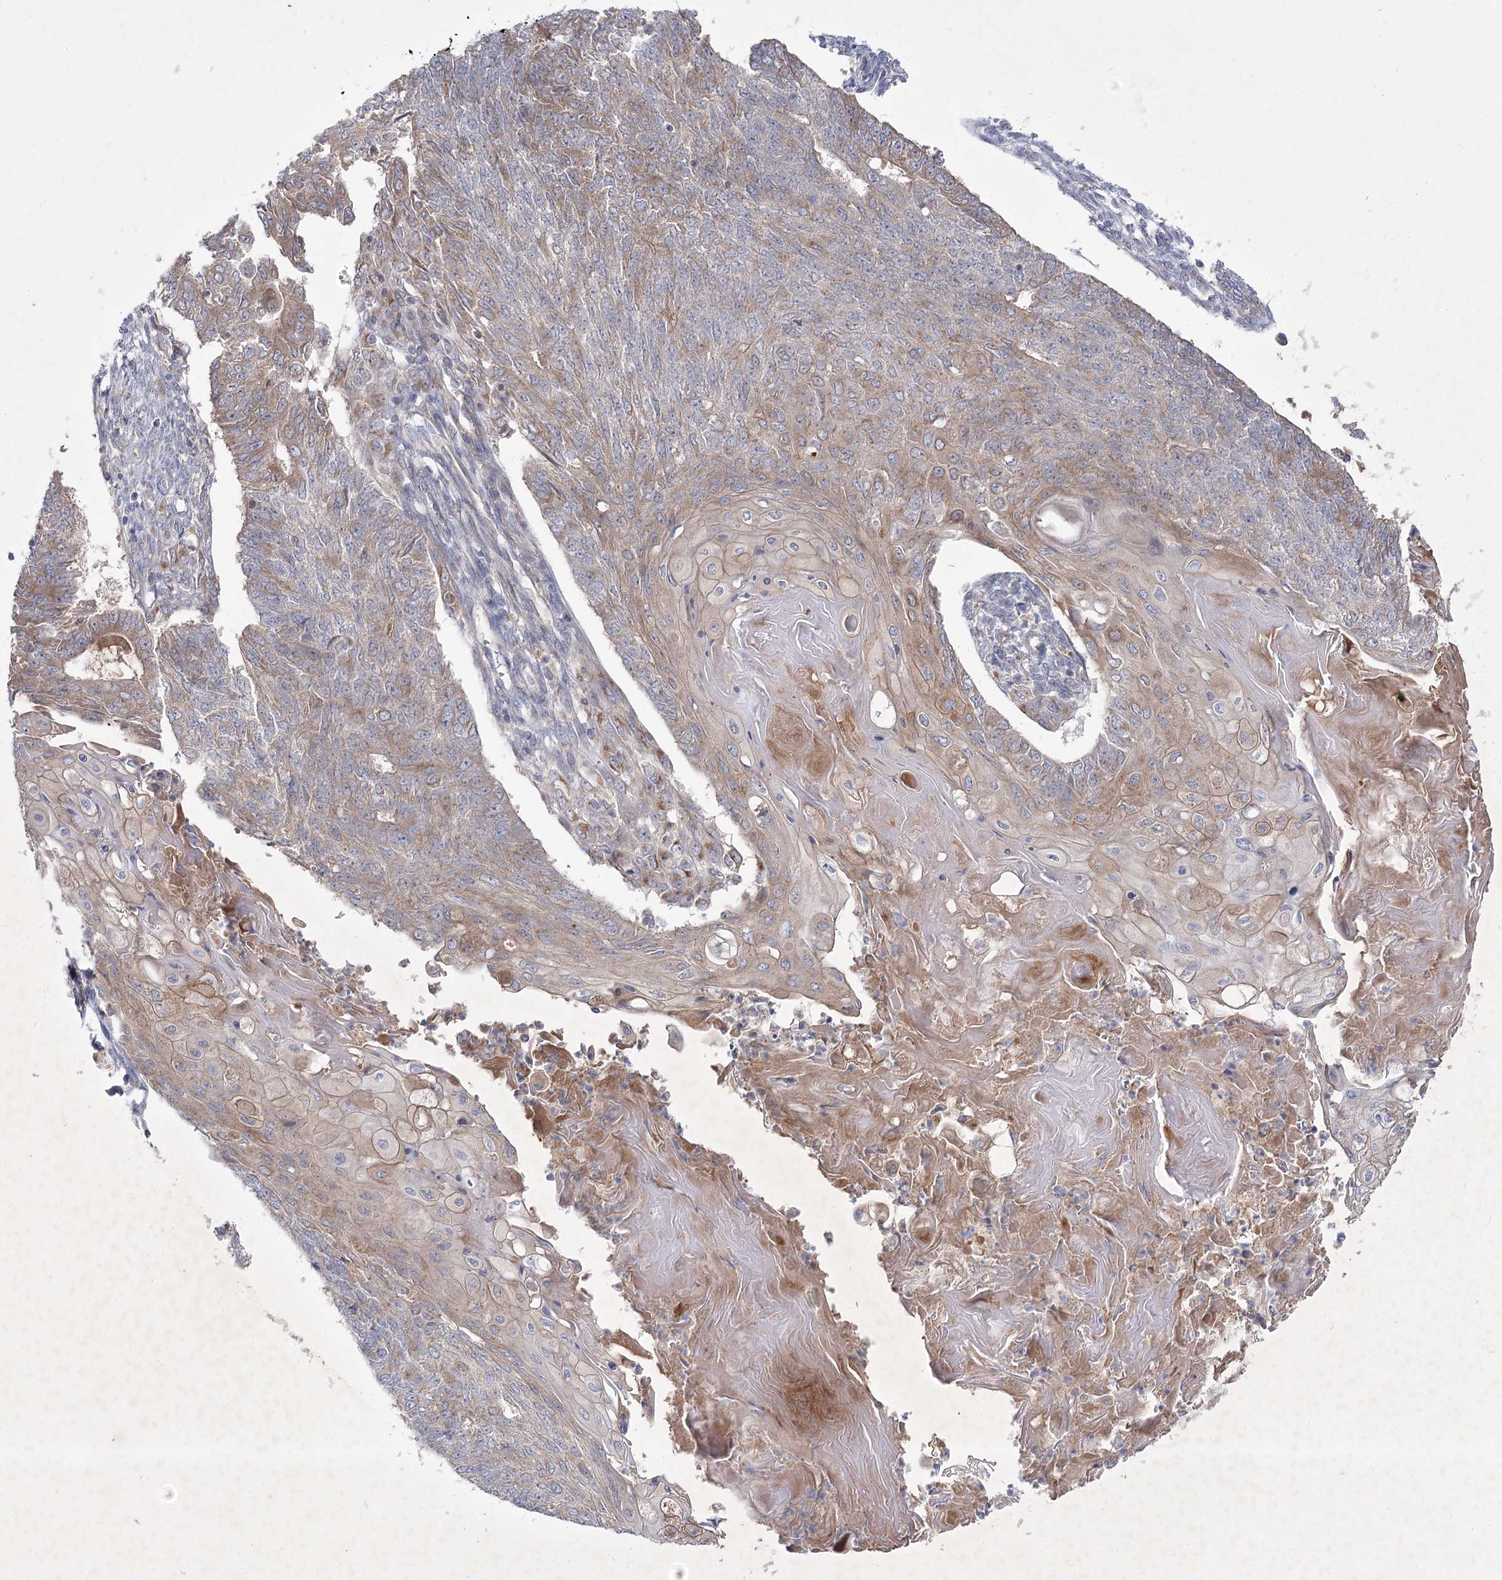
{"staining": {"intensity": "weak", "quantity": "25%-75%", "location": "cytoplasmic/membranous"}, "tissue": "endometrial cancer", "cell_type": "Tumor cells", "image_type": "cancer", "snomed": [{"axis": "morphology", "description": "Adenocarcinoma, NOS"}, {"axis": "topography", "description": "Endometrium"}], "caption": "Weak cytoplasmic/membranous protein expression is seen in approximately 25%-75% of tumor cells in endometrial cancer.", "gene": "GBF1", "patient": {"sex": "female", "age": 32}}